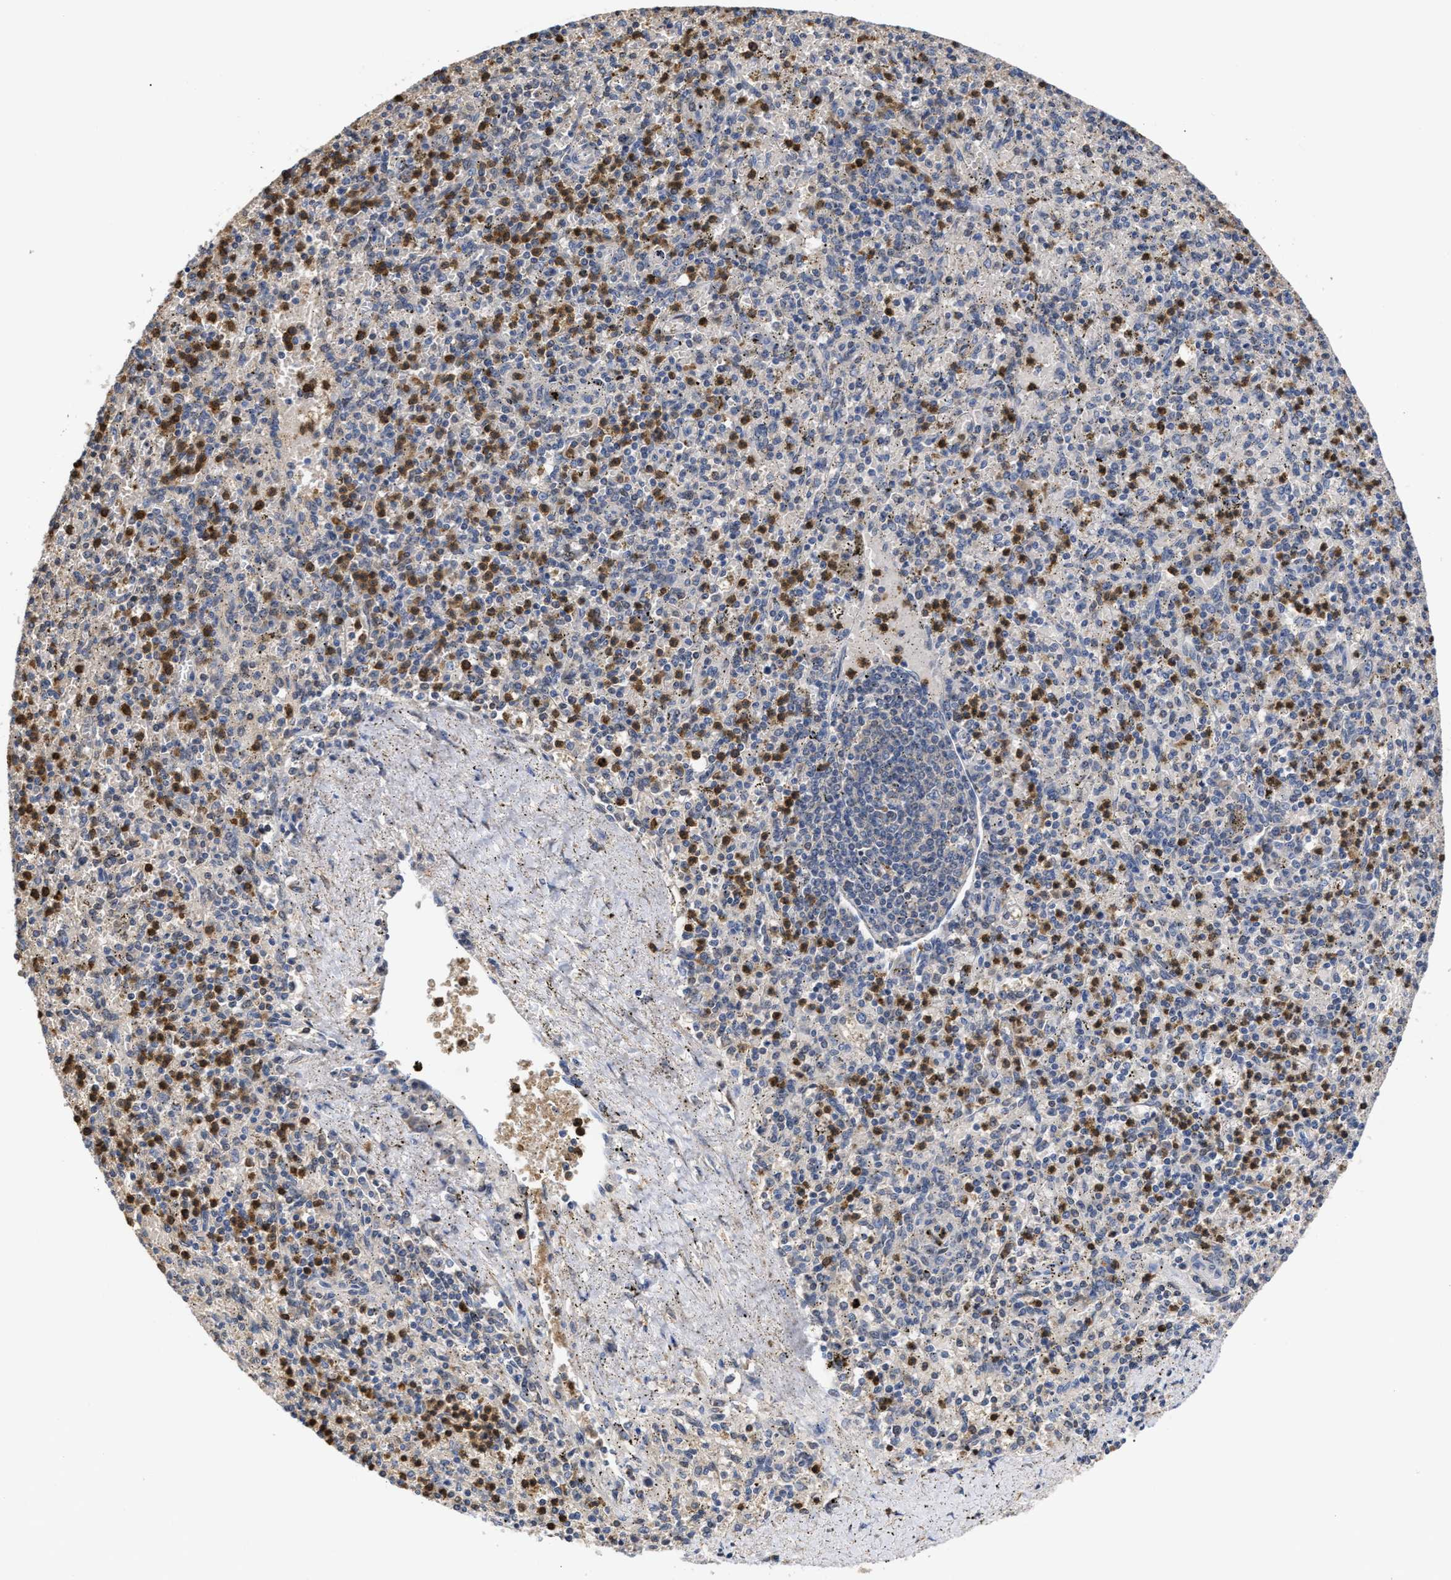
{"staining": {"intensity": "moderate", "quantity": "25%-75%", "location": "cytoplasmic/membranous"}, "tissue": "spleen", "cell_type": "Cells in red pulp", "image_type": "normal", "snomed": [{"axis": "morphology", "description": "Normal tissue, NOS"}, {"axis": "topography", "description": "Spleen"}], "caption": "Immunohistochemistry (DAB) staining of unremarkable human spleen exhibits moderate cytoplasmic/membranous protein expression in about 25%-75% of cells in red pulp. (DAB (3,3'-diaminobenzidine) = brown stain, brightfield microscopy at high magnification).", "gene": "KLHDC1", "patient": {"sex": "male", "age": 72}}